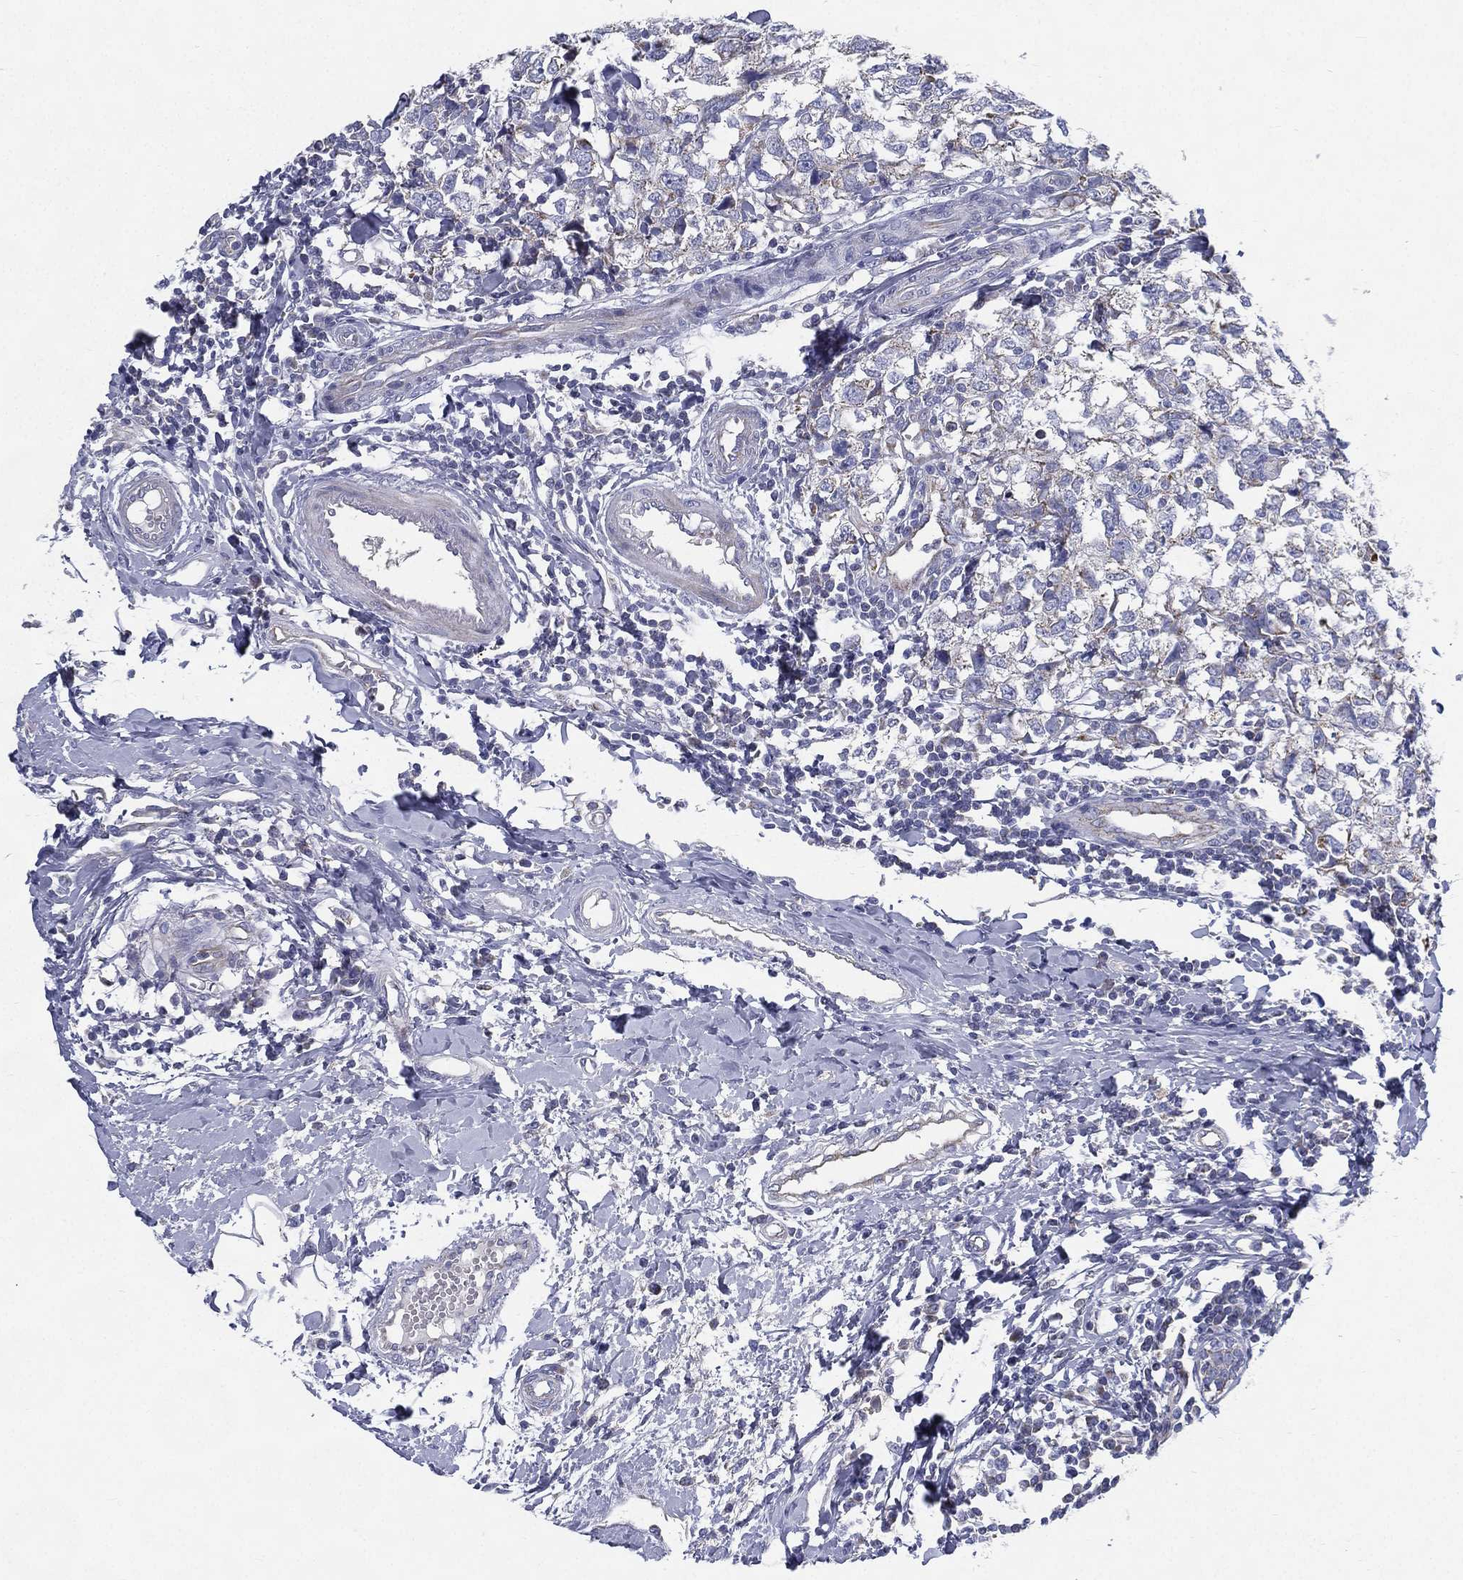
{"staining": {"intensity": "weak", "quantity": "<25%", "location": "cytoplasmic/membranous"}, "tissue": "breast cancer", "cell_type": "Tumor cells", "image_type": "cancer", "snomed": [{"axis": "morphology", "description": "Duct carcinoma"}, {"axis": "topography", "description": "Breast"}], "caption": "A high-resolution image shows IHC staining of breast cancer (intraductal carcinoma), which displays no significant positivity in tumor cells.", "gene": "PWWP3A", "patient": {"sex": "female", "age": 30}}